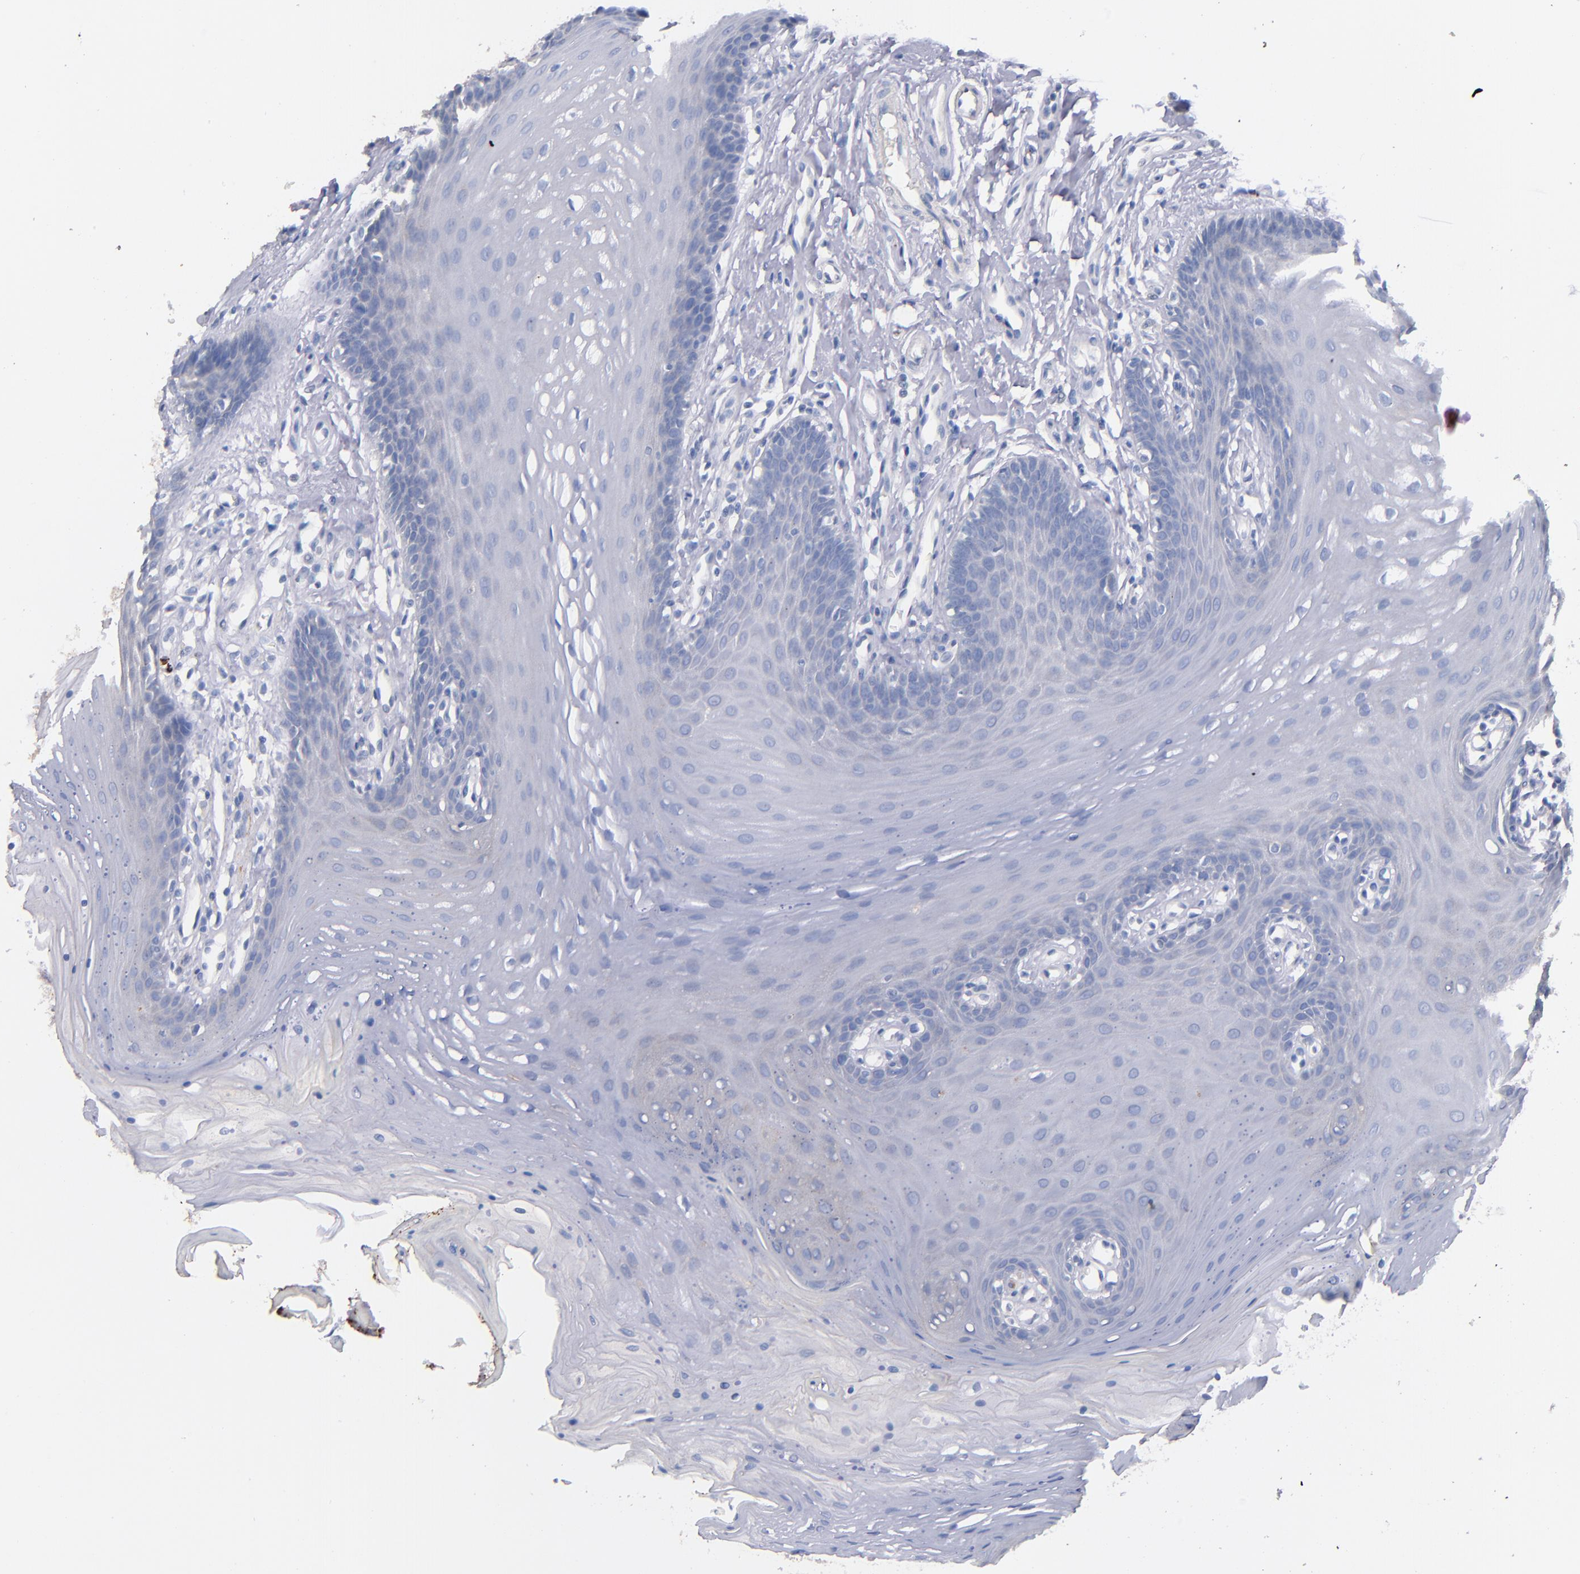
{"staining": {"intensity": "negative", "quantity": "none", "location": "none"}, "tissue": "oral mucosa", "cell_type": "Squamous epithelial cells", "image_type": "normal", "snomed": [{"axis": "morphology", "description": "Normal tissue, NOS"}, {"axis": "topography", "description": "Oral tissue"}], "caption": "Immunohistochemistry (IHC) photomicrograph of normal oral mucosa stained for a protein (brown), which demonstrates no staining in squamous epithelial cells. (DAB (3,3'-diaminobenzidine) immunohistochemistry, high magnification).", "gene": "CNTNAP2", "patient": {"sex": "male", "age": 62}}